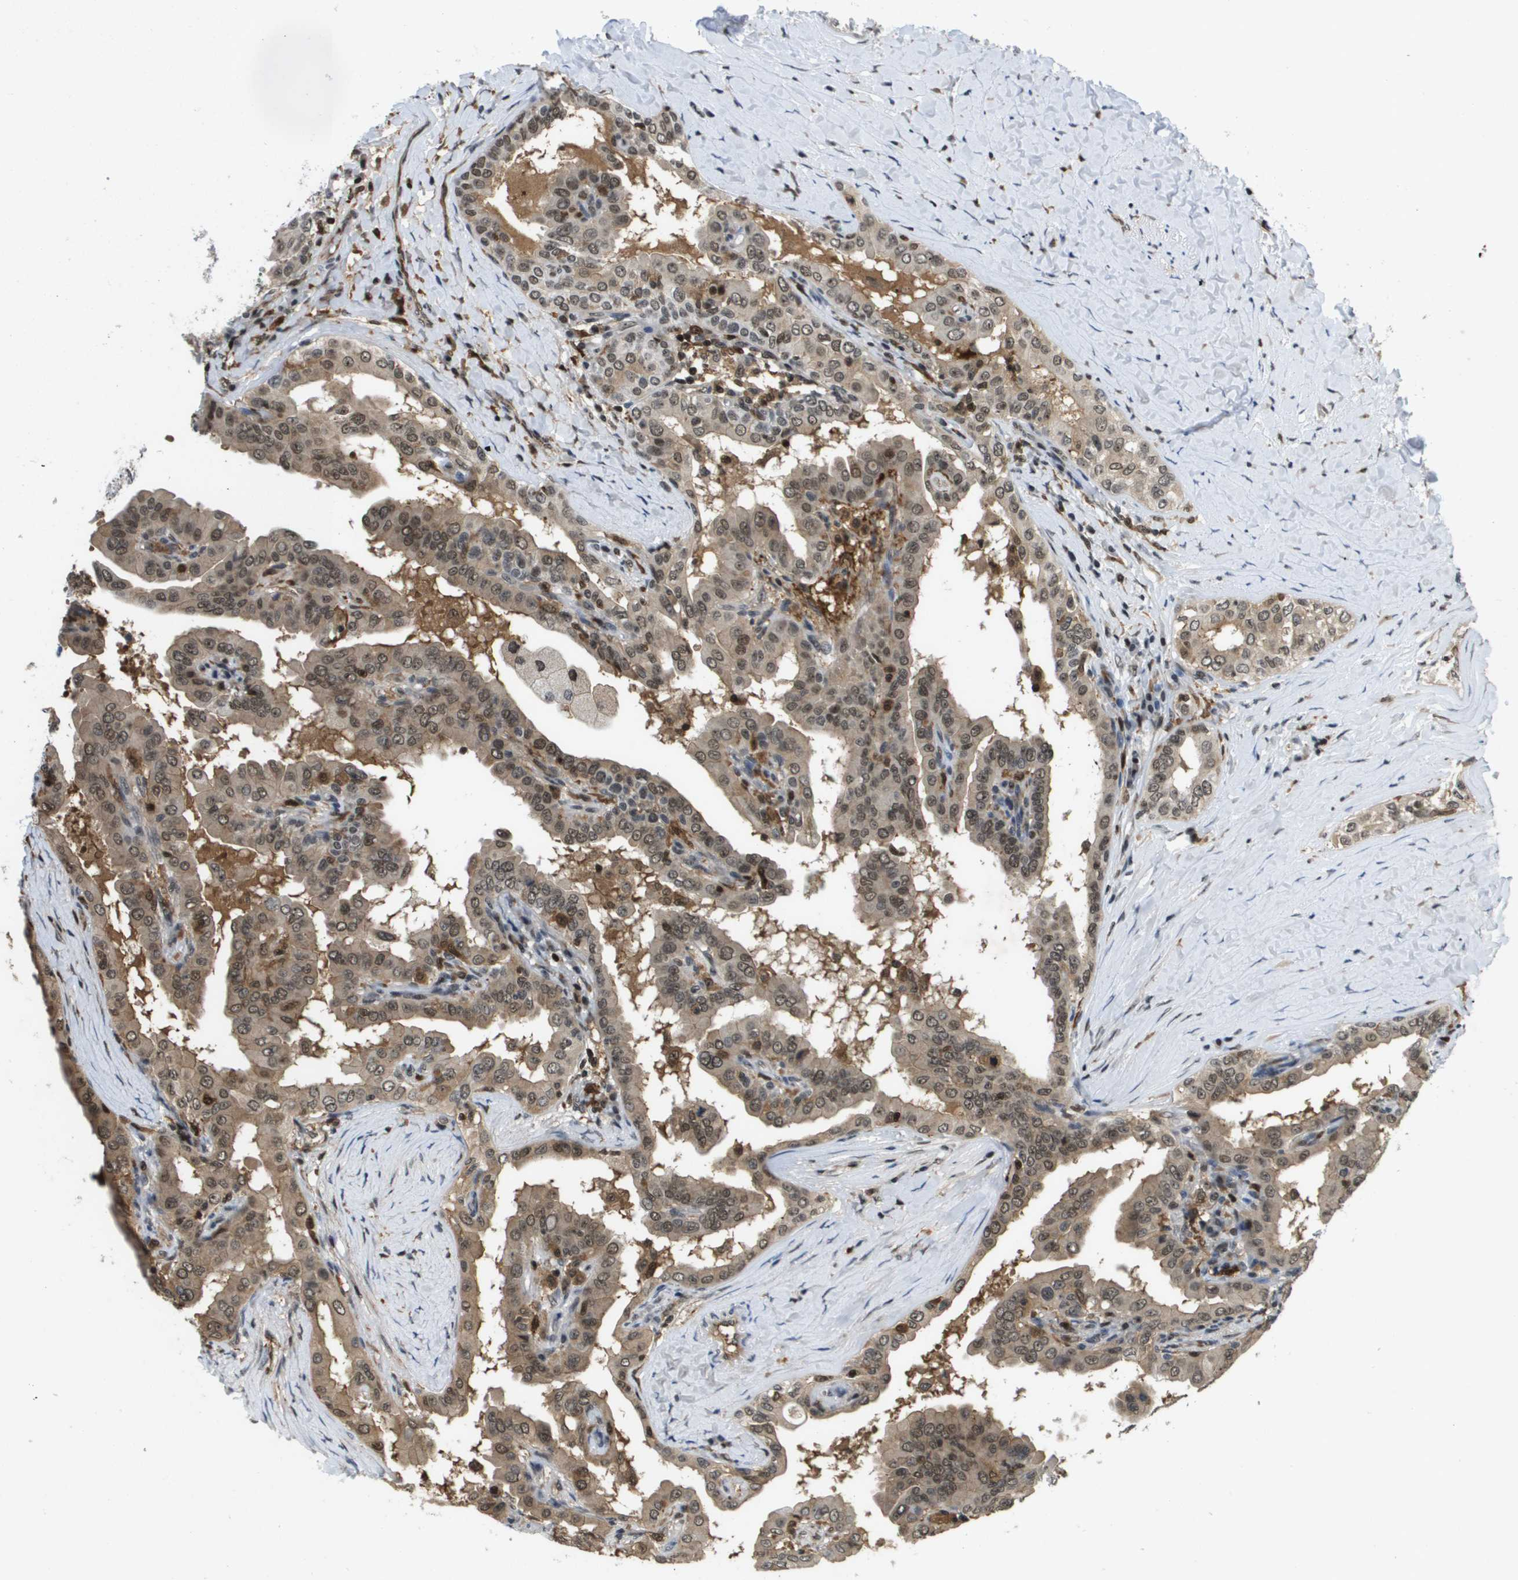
{"staining": {"intensity": "moderate", "quantity": ">75%", "location": "cytoplasmic/membranous,nuclear"}, "tissue": "thyroid cancer", "cell_type": "Tumor cells", "image_type": "cancer", "snomed": [{"axis": "morphology", "description": "Papillary adenocarcinoma, NOS"}, {"axis": "topography", "description": "Thyroid gland"}], "caption": "Immunohistochemical staining of human thyroid papillary adenocarcinoma displays moderate cytoplasmic/membranous and nuclear protein expression in approximately >75% of tumor cells.", "gene": "EP400", "patient": {"sex": "male", "age": 33}}